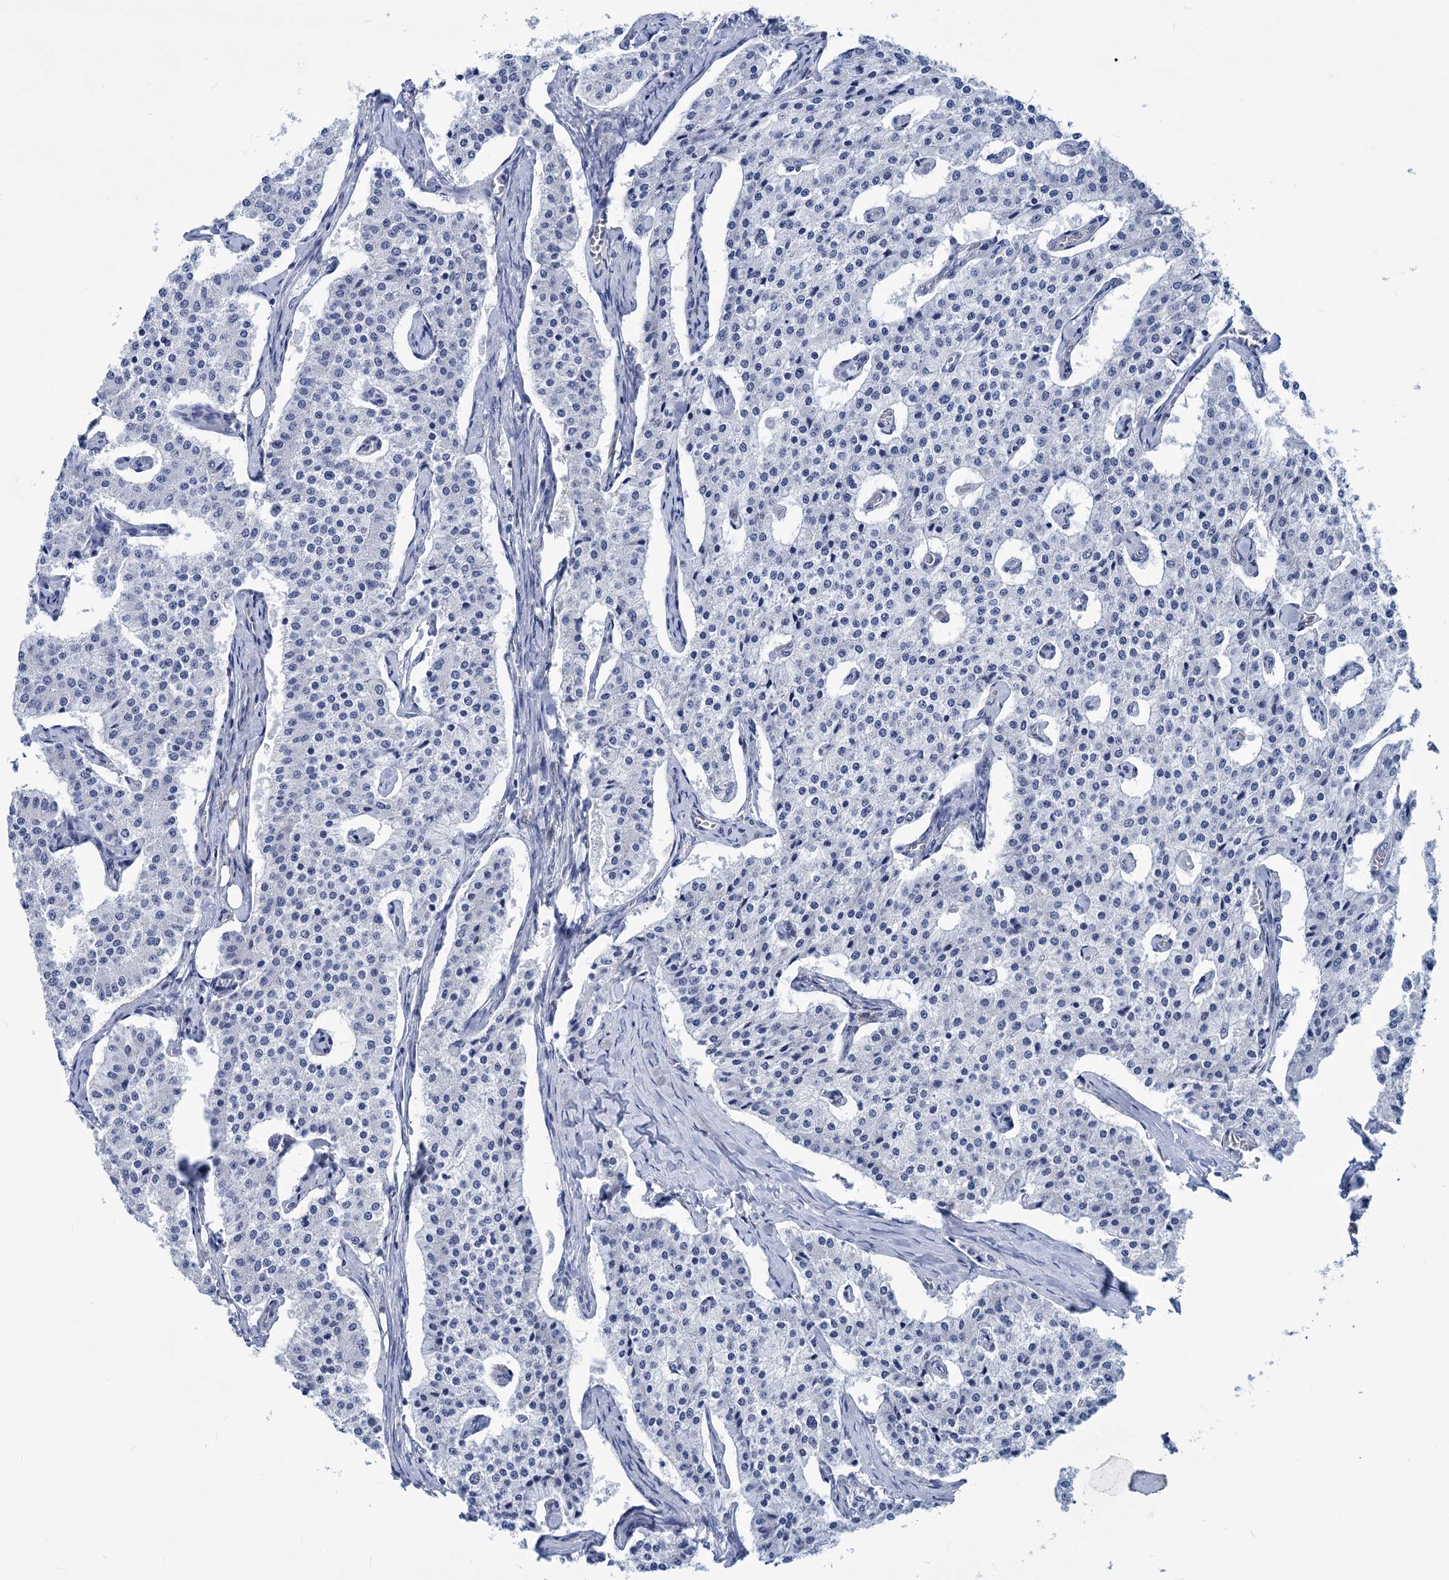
{"staining": {"intensity": "negative", "quantity": "none", "location": "none"}, "tissue": "carcinoid", "cell_type": "Tumor cells", "image_type": "cancer", "snomed": [{"axis": "morphology", "description": "Carcinoid, malignant, NOS"}, {"axis": "topography", "description": "Colon"}], "caption": "Tumor cells show no significant protein staining in carcinoid.", "gene": "NEU3", "patient": {"sex": "female", "age": 52}}